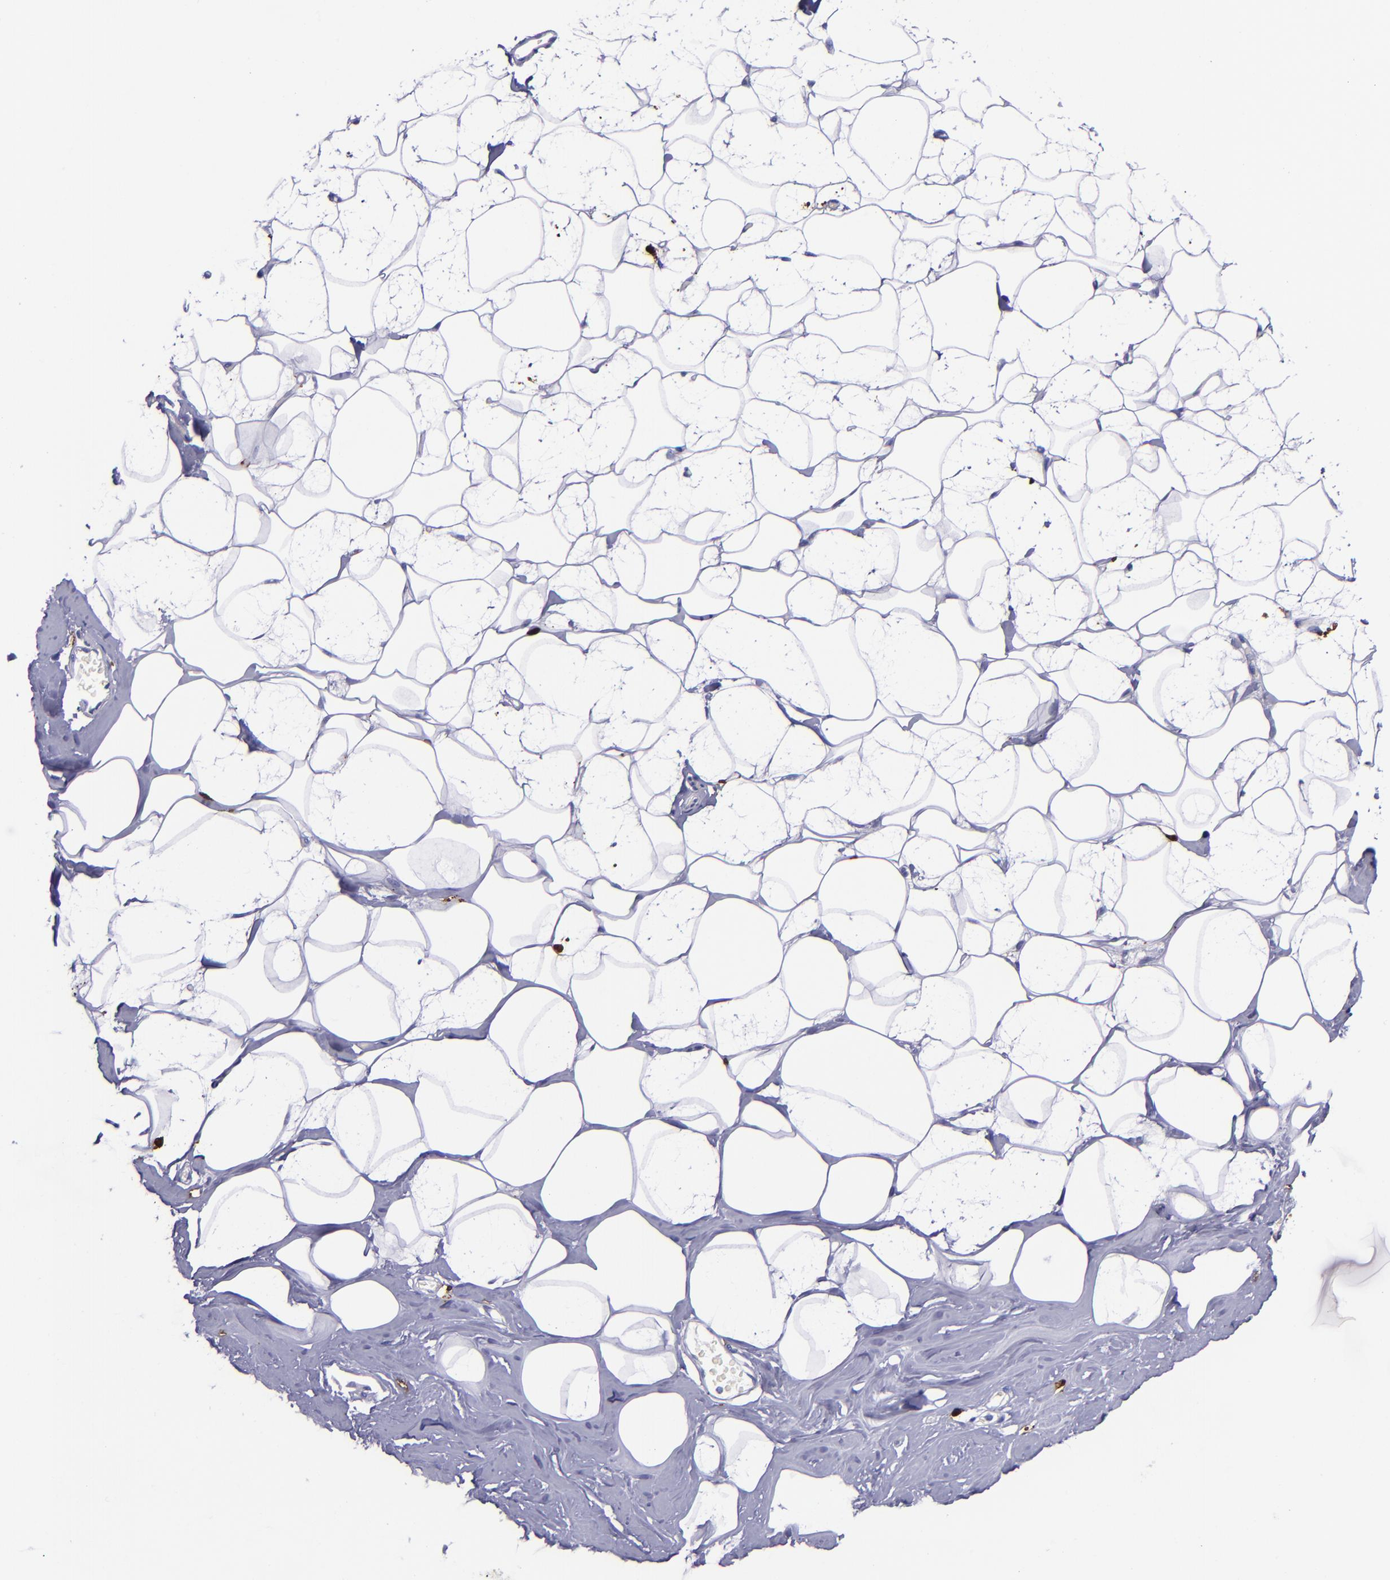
{"staining": {"intensity": "negative", "quantity": "none", "location": "none"}, "tissue": "breast", "cell_type": "Adipocytes", "image_type": "normal", "snomed": [{"axis": "morphology", "description": "Normal tissue, NOS"}, {"axis": "morphology", "description": "Fibrosis, NOS"}, {"axis": "topography", "description": "Breast"}], "caption": "Adipocytes show no significant staining in benign breast. Brightfield microscopy of immunohistochemistry (IHC) stained with DAB (3,3'-diaminobenzidine) (brown) and hematoxylin (blue), captured at high magnification.", "gene": "F13A1", "patient": {"sex": "female", "age": 39}}